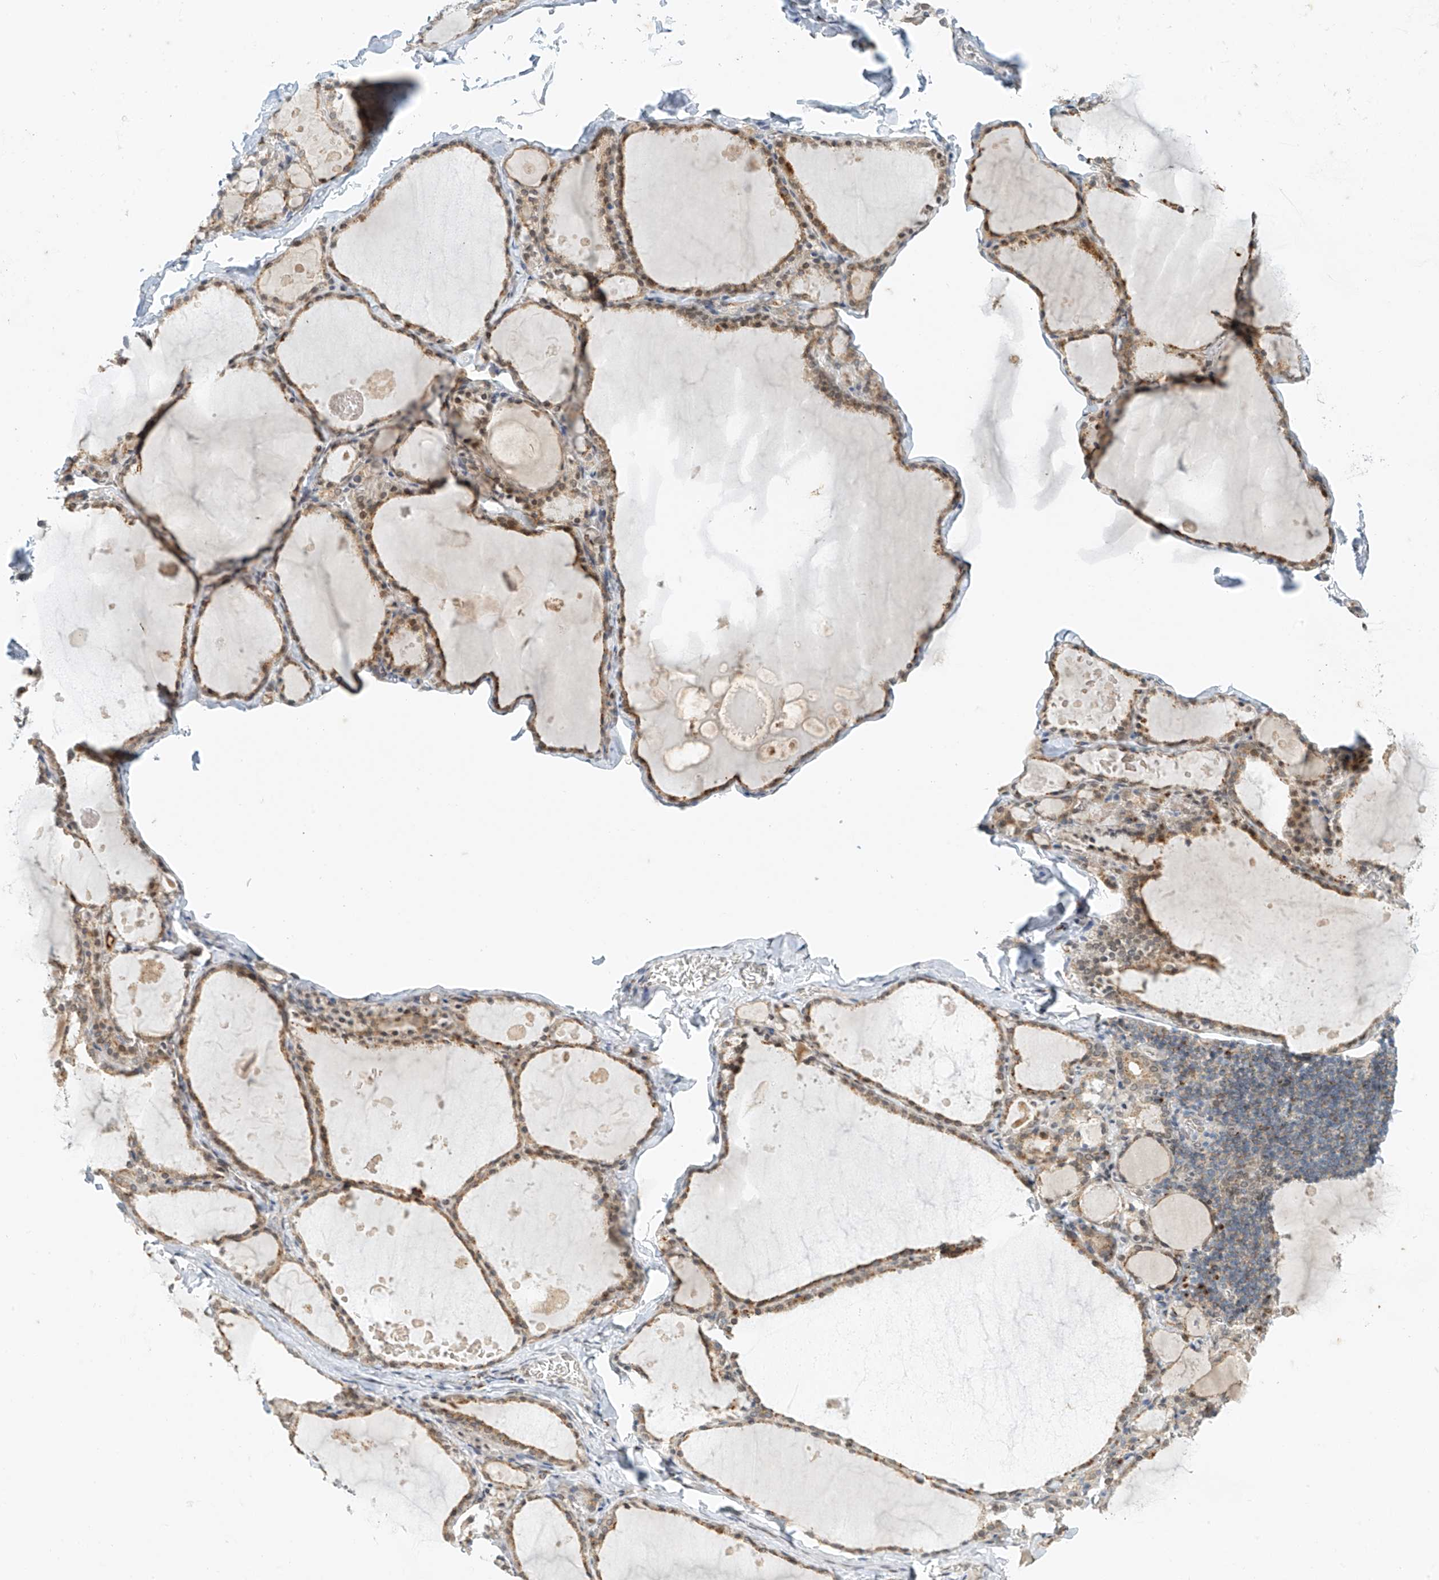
{"staining": {"intensity": "weak", "quantity": ">75%", "location": "cytoplasmic/membranous"}, "tissue": "thyroid gland", "cell_type": "Glandular cells", "image_type": "normal", "snomed": [{"axis": "morphology", "description": "Normal tissue, NOS"}, {"axis": "topography", "description": "Thyroid gland"}], "caption": "Unremarkable thyroid gland shows weak cytoplasmic/membranous staining in approximately >75% of glandular cells, visualized by immunohistochemistry. (DAB IHC, brown staining for protein, blue staining for nuclei).", "gene": "STARD9", "patient": {"sex": "male", "age": 56}}